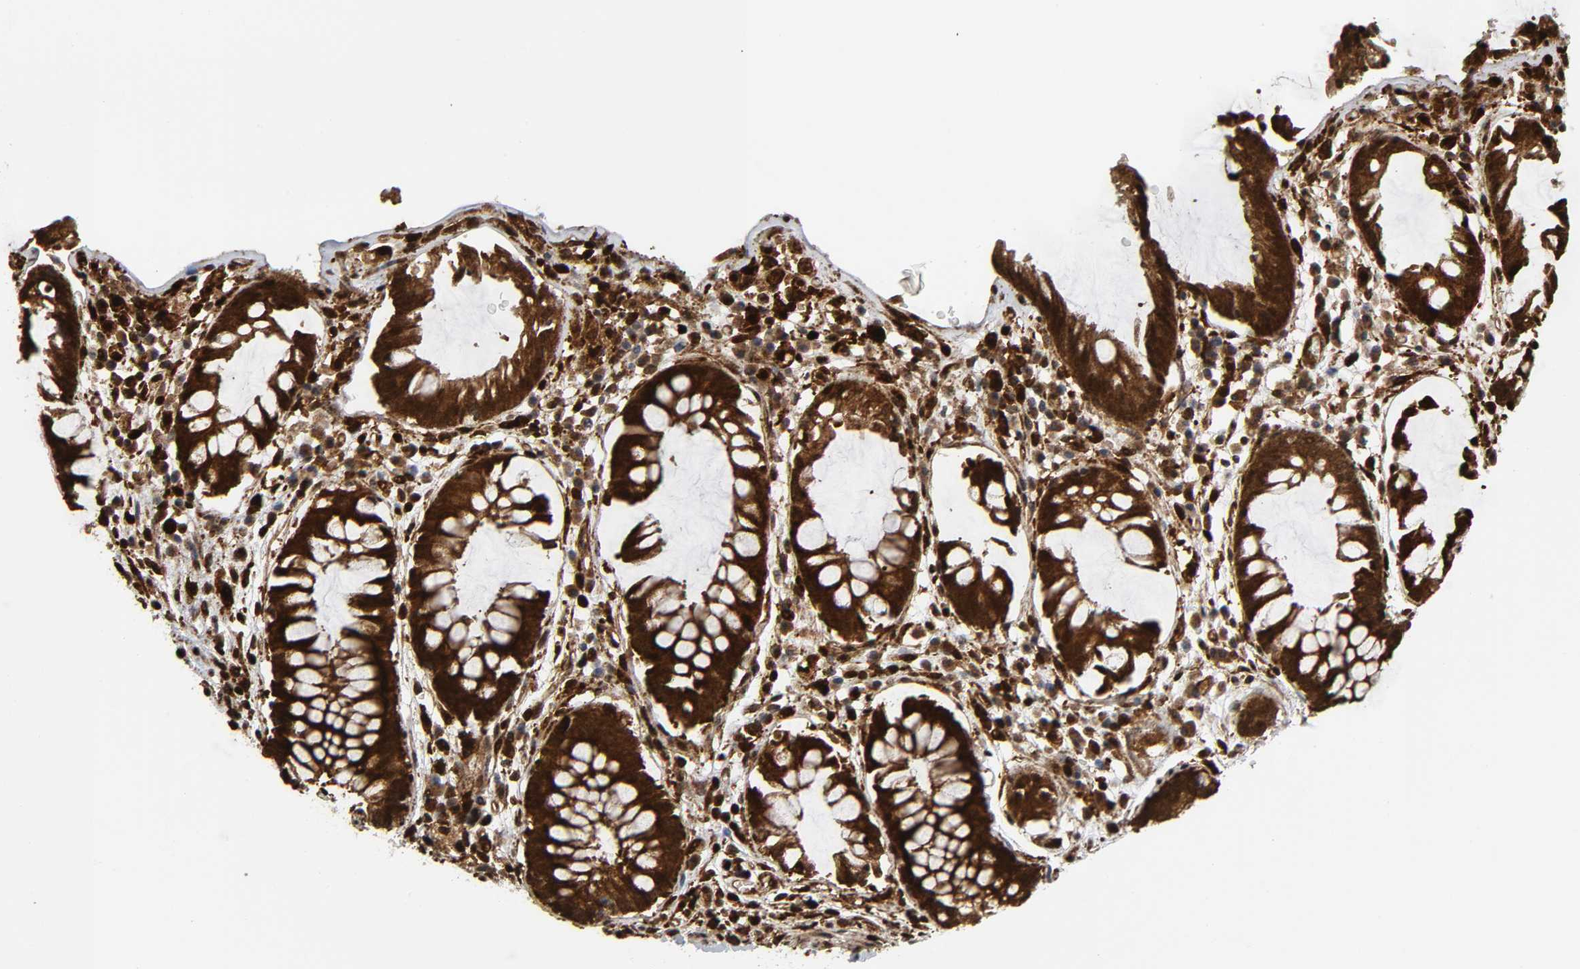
{"staining": {"intensity": "strong", "quantity": ">75%", "location": "cytoplasmic/membranous"}, "tissue": "rectum", "cell_type": "Glandular cells", "image_type": "normal", "snomed": [{"axis": "morphology", "description": "Normal tissue, NOS"}, {"axis": "topography", "description": "Rectum"}], "caption": "Brown immunohistochemical staining in benign human rectum shows strong cytoplasmic/membranous staining in approximately >75% of glandular cells. The staining was performed using DAB to visualize the protein expression in brown, while the nuclei were stained in blue with hematoxylin (Magnification: 20x).", "gene": "MAPK1", "patient": {"sex": "female", "age": 46}}